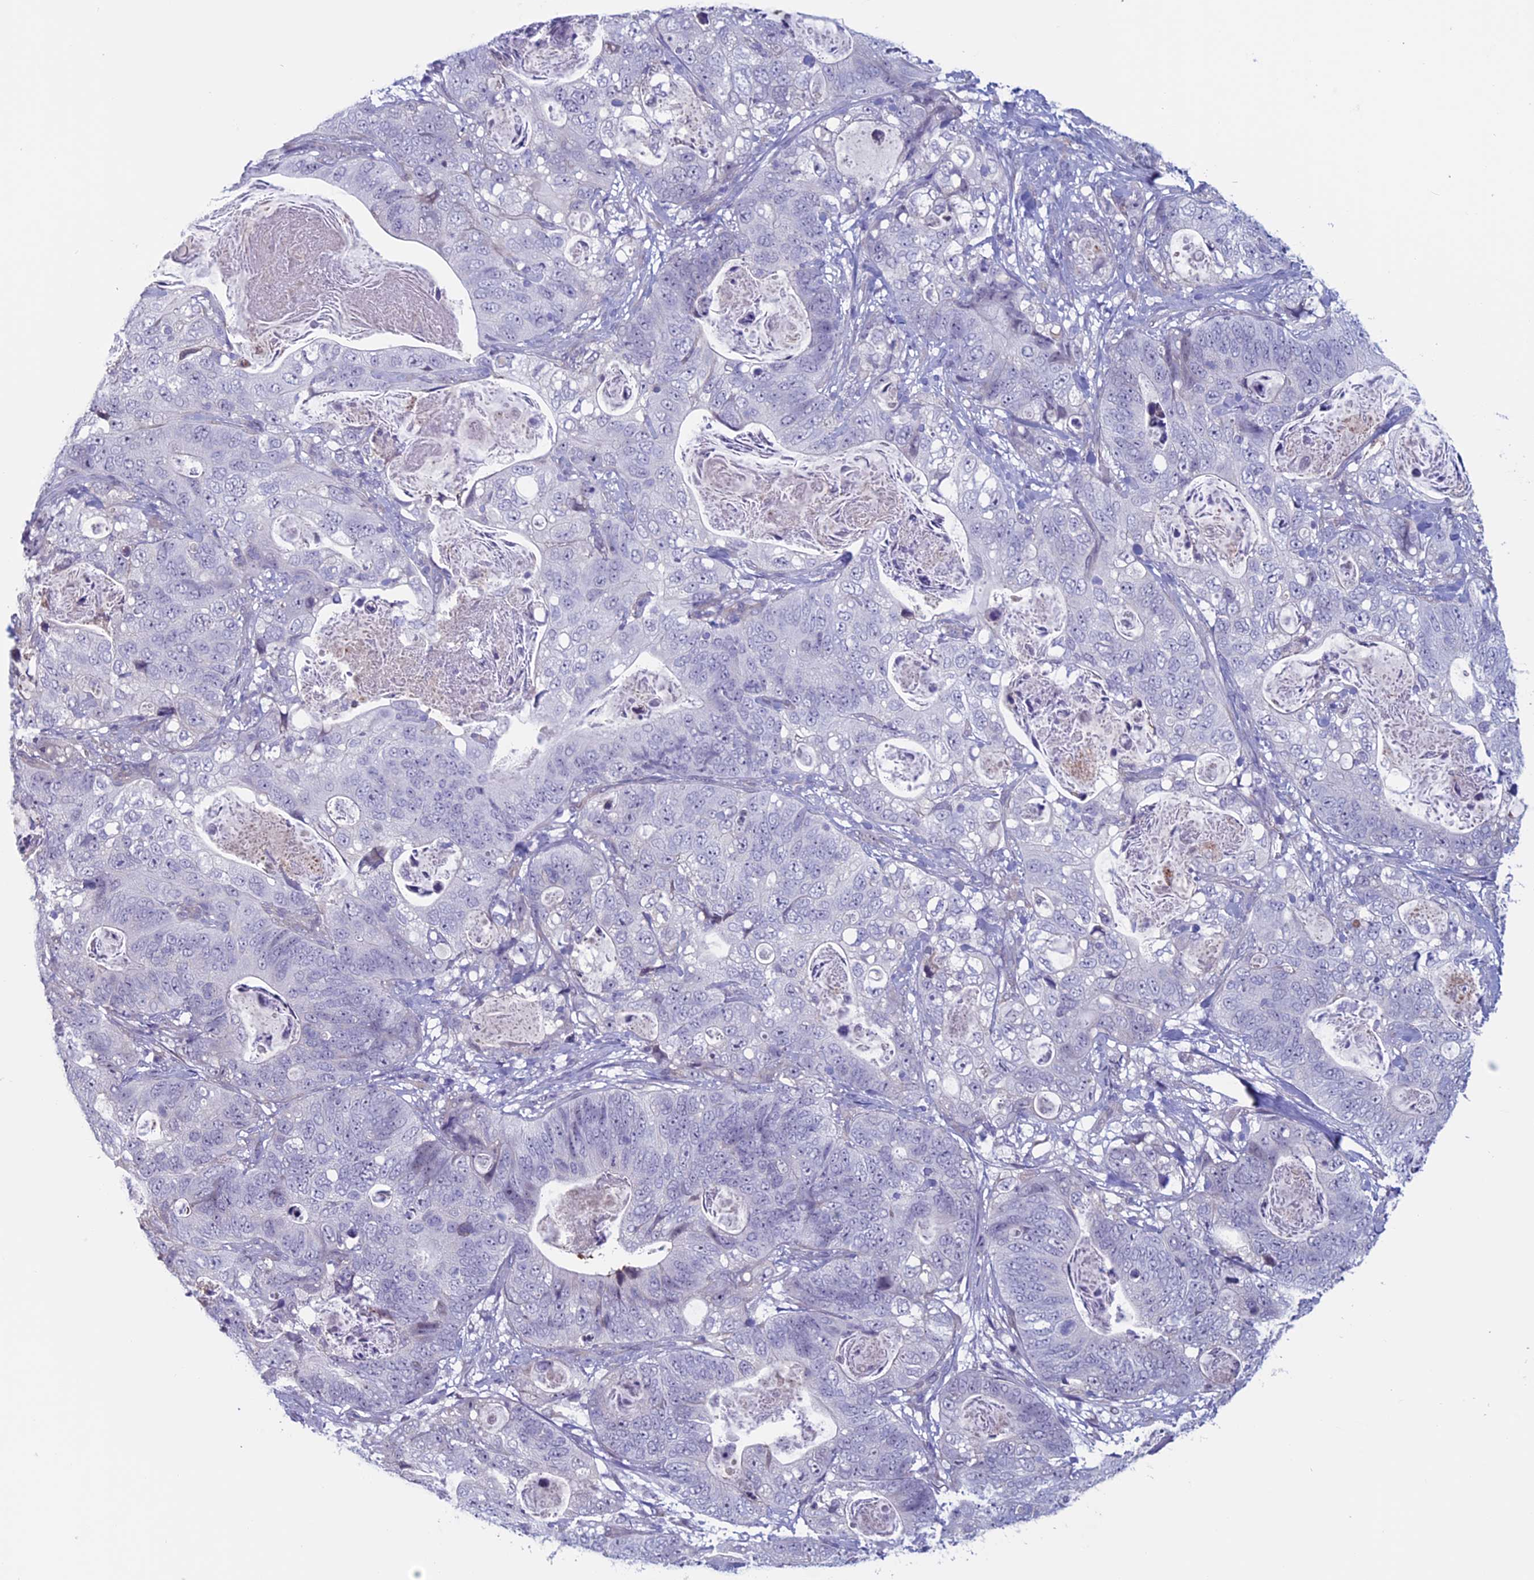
{"staining": {"intensity": "negative", "quantity": "none", "location": "none"}, "tissue": "stomach cancer", "cell_type": "Tumor cells", "image_type": "cancer", "snomed": [{"axis": "morphology", "description": "Normal tissue, NOS"}, {"axis": "morphology", "description": "Adenocarcinoma, NOS"}, {"axis": "topography", "description": "Stomach"}], "caption": "Tumor cells show no significant positivity in stomach cancer.", "gene": "SLC1A6", "patient": {"sex": "female", "age": 89}}